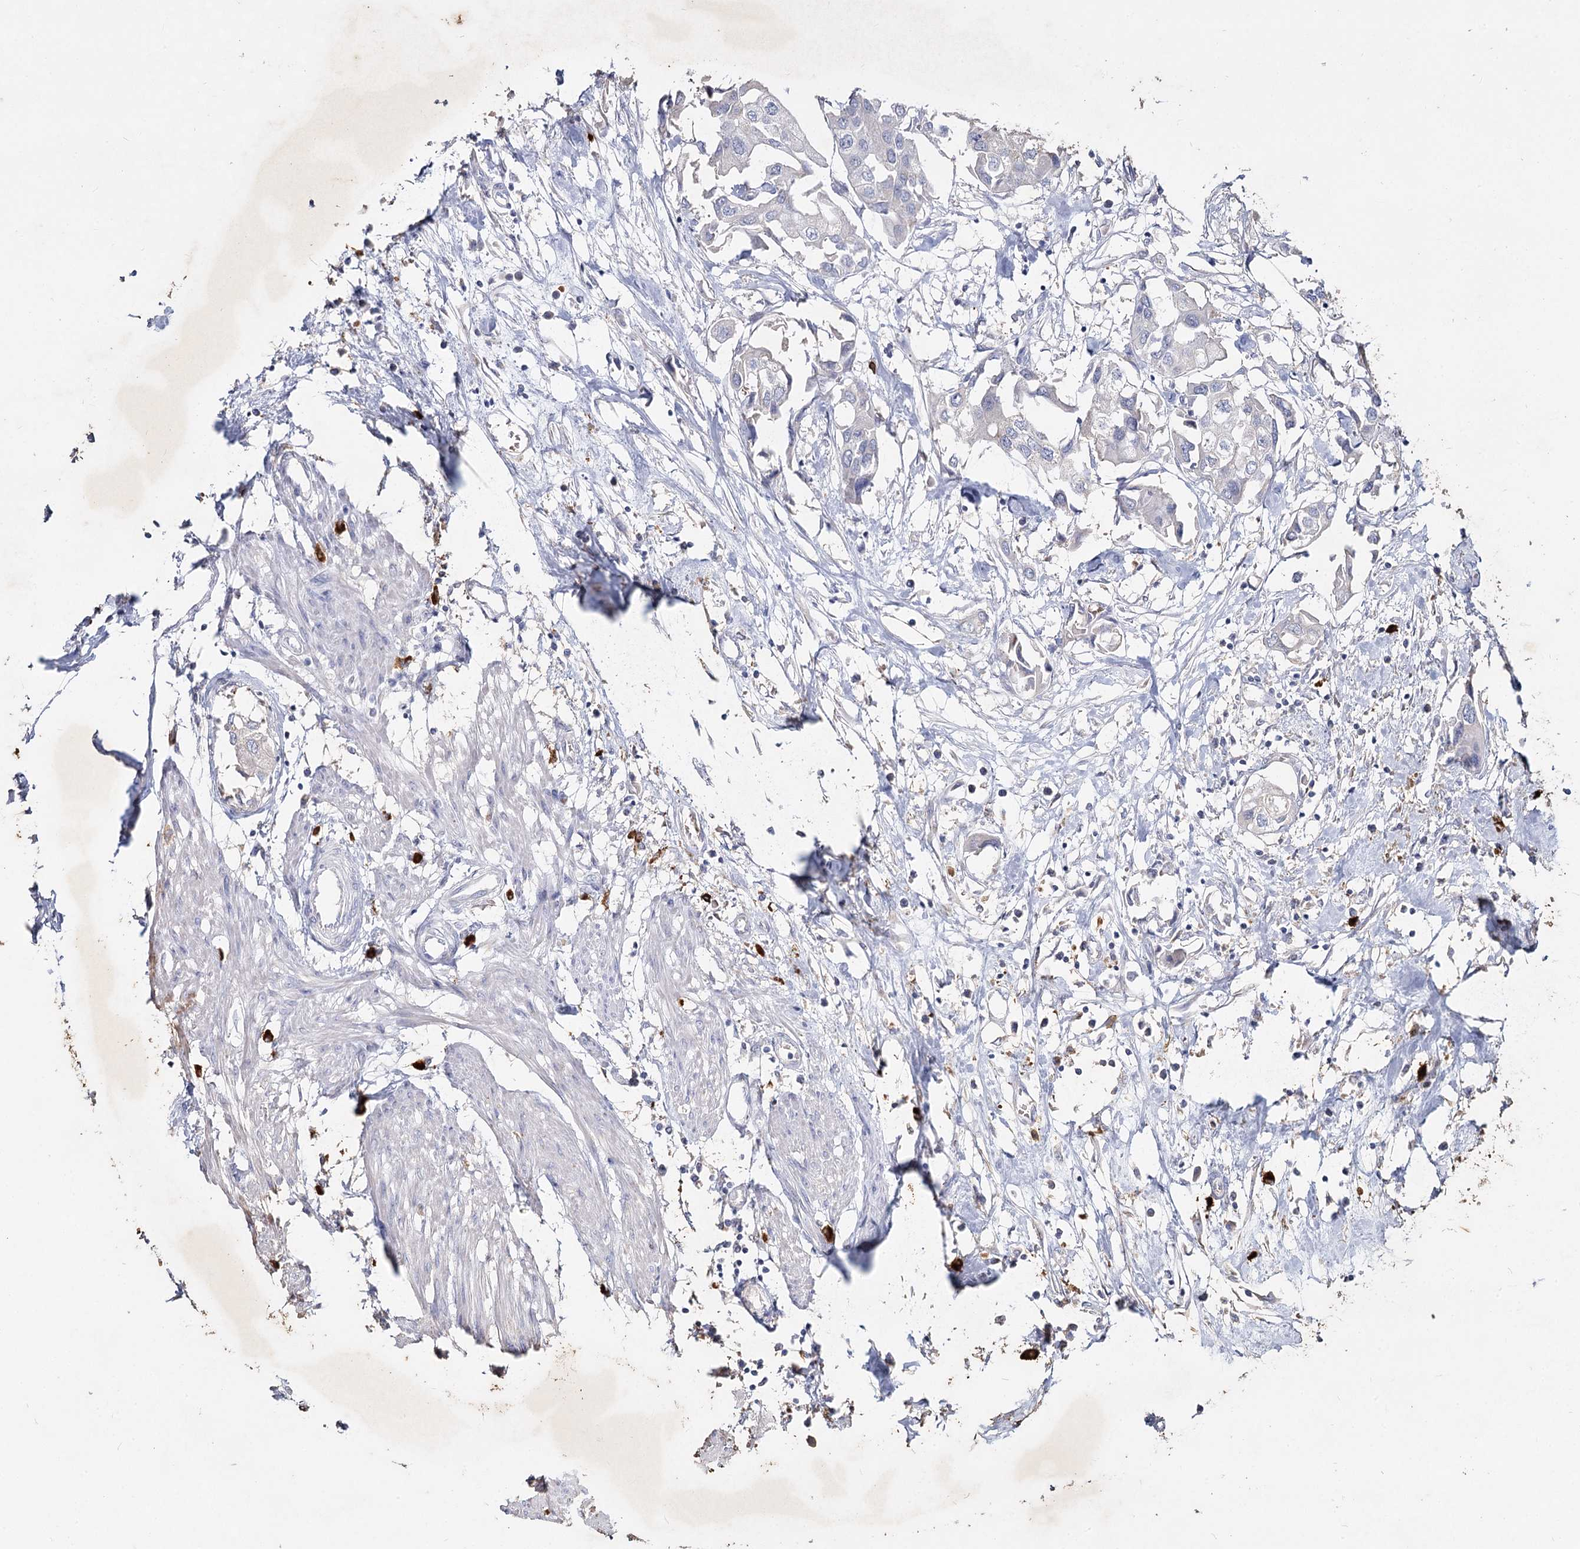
{"staining": {"intensity": "negative", "quantity": "none", "location": "none"}, "tissue": "urothelial cancer", "cell_type": "Tumor cells", "image_type": "cancer", "snomed": [{"axis": "morphology", "description": "Urothelial carcinoma, High grade"}, {"axis": "topography", "description": "Urinary bladder"}], "caption": "IHC of human high-grade urothelial carcinoma shows no expression in tumor cells. (DAB (3,3'-diaminobenzidine) immunohistochemistry with hematoxylin counter stain).", "gene": "CCDC73", "patient": {"sex": "male", "age": 64}}